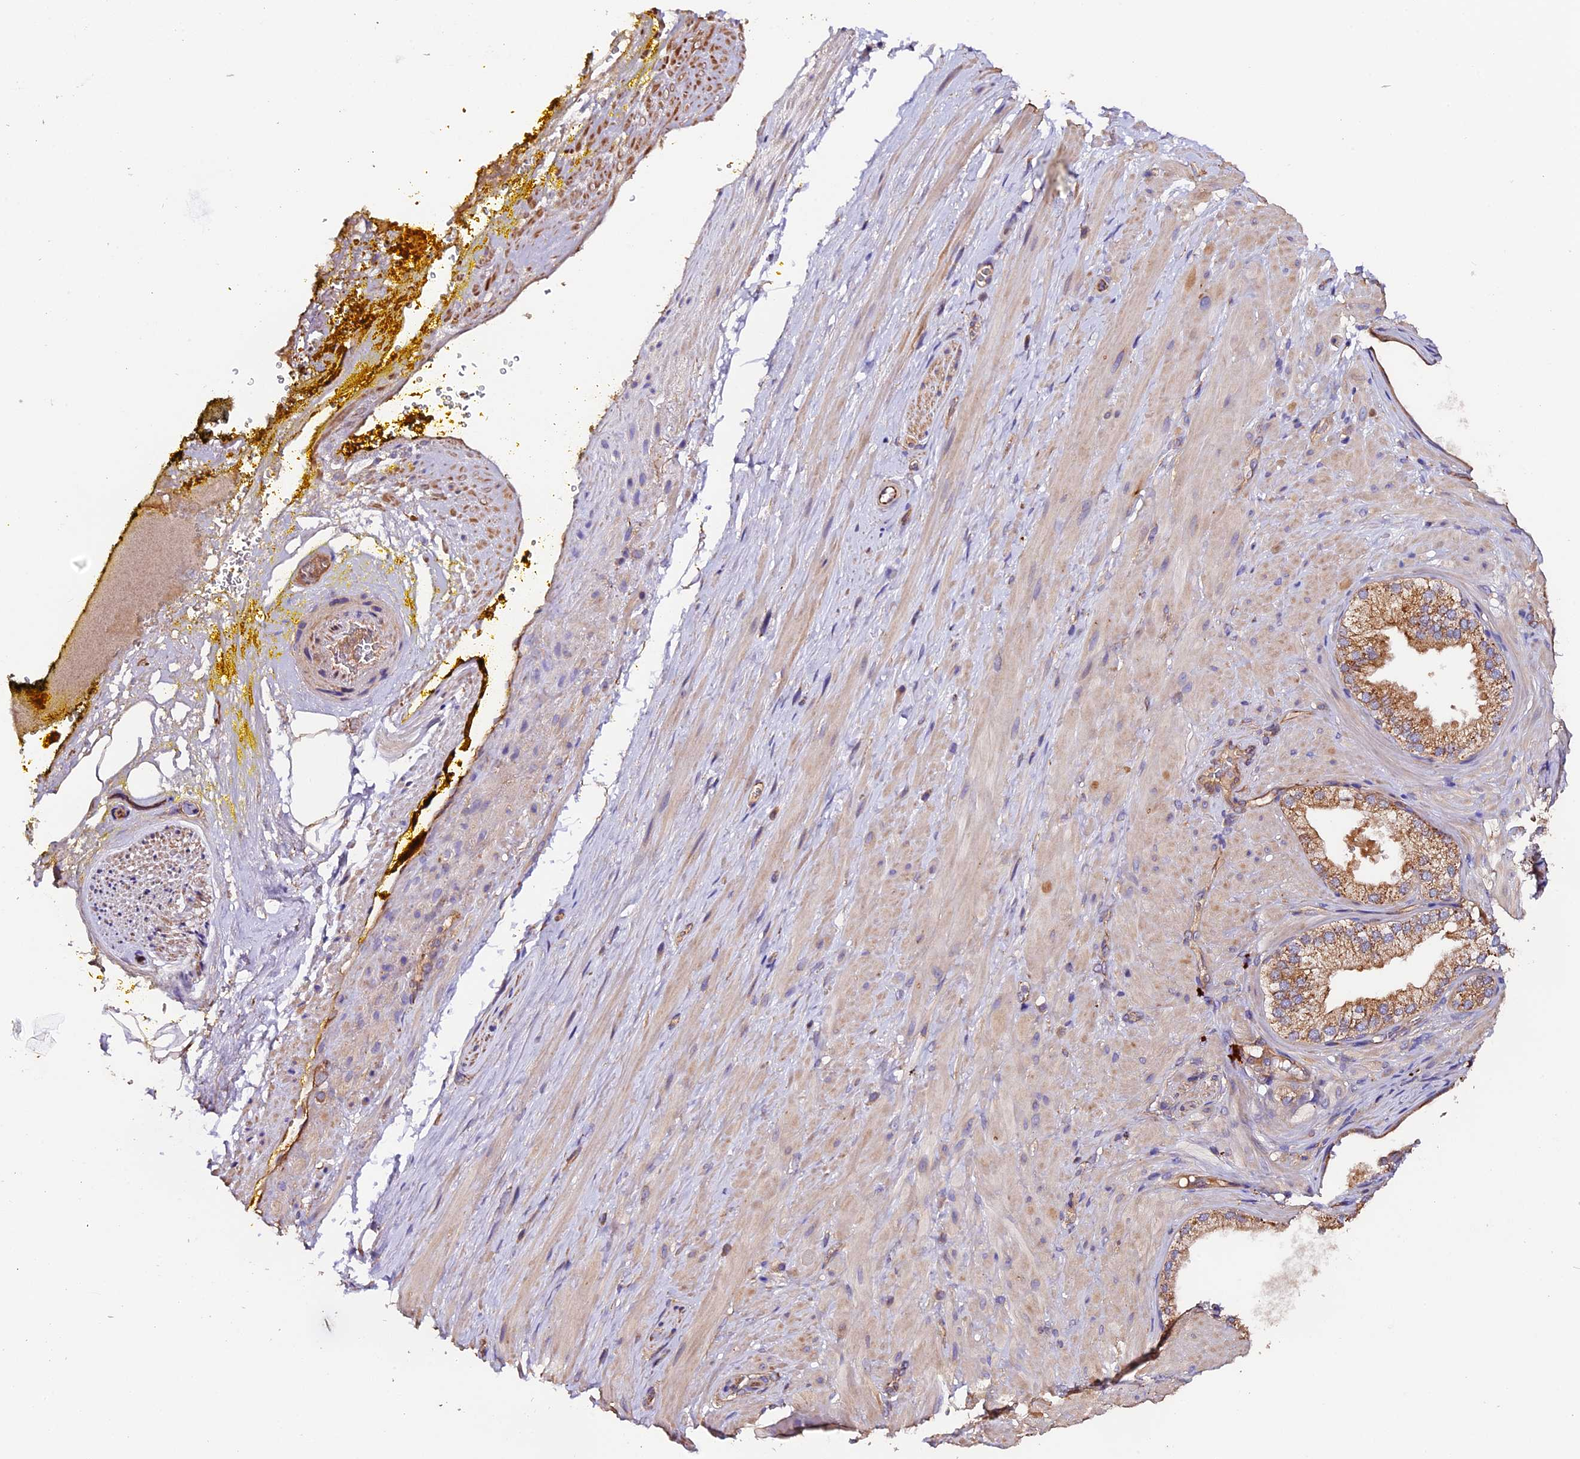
{"staining": {"intensity": "moderate", "quantity": "25%-75%", "location": "cytoplasmic/membranous"}, "tissue": "adipose tissue", "cell_type": "Adipocytes", "image_type": "normal", "snomed": [{"axis": "morphology", "description": "Normal tissue, NOS"}, {"axis": "morphology", "description": "Adenocarcinoma, Low grade"}, {"axis": "topography", "description": "Prostate"}, {"axis": "topography", "description": "Peripheral nerve tissue"}], "caption": "The immunohistochemical stain highlights moderate cytoplasmic/membranous expression in adipocytes of unremarkable adipose tissue. (Stains: DAB (3,3'-diaminobenzidine) in brown, nuclei in blue, Microscopy: brightfield microscopy at high magnification).", "gene": "CLN5", "patient": {"sex": "male", "age": 63}}